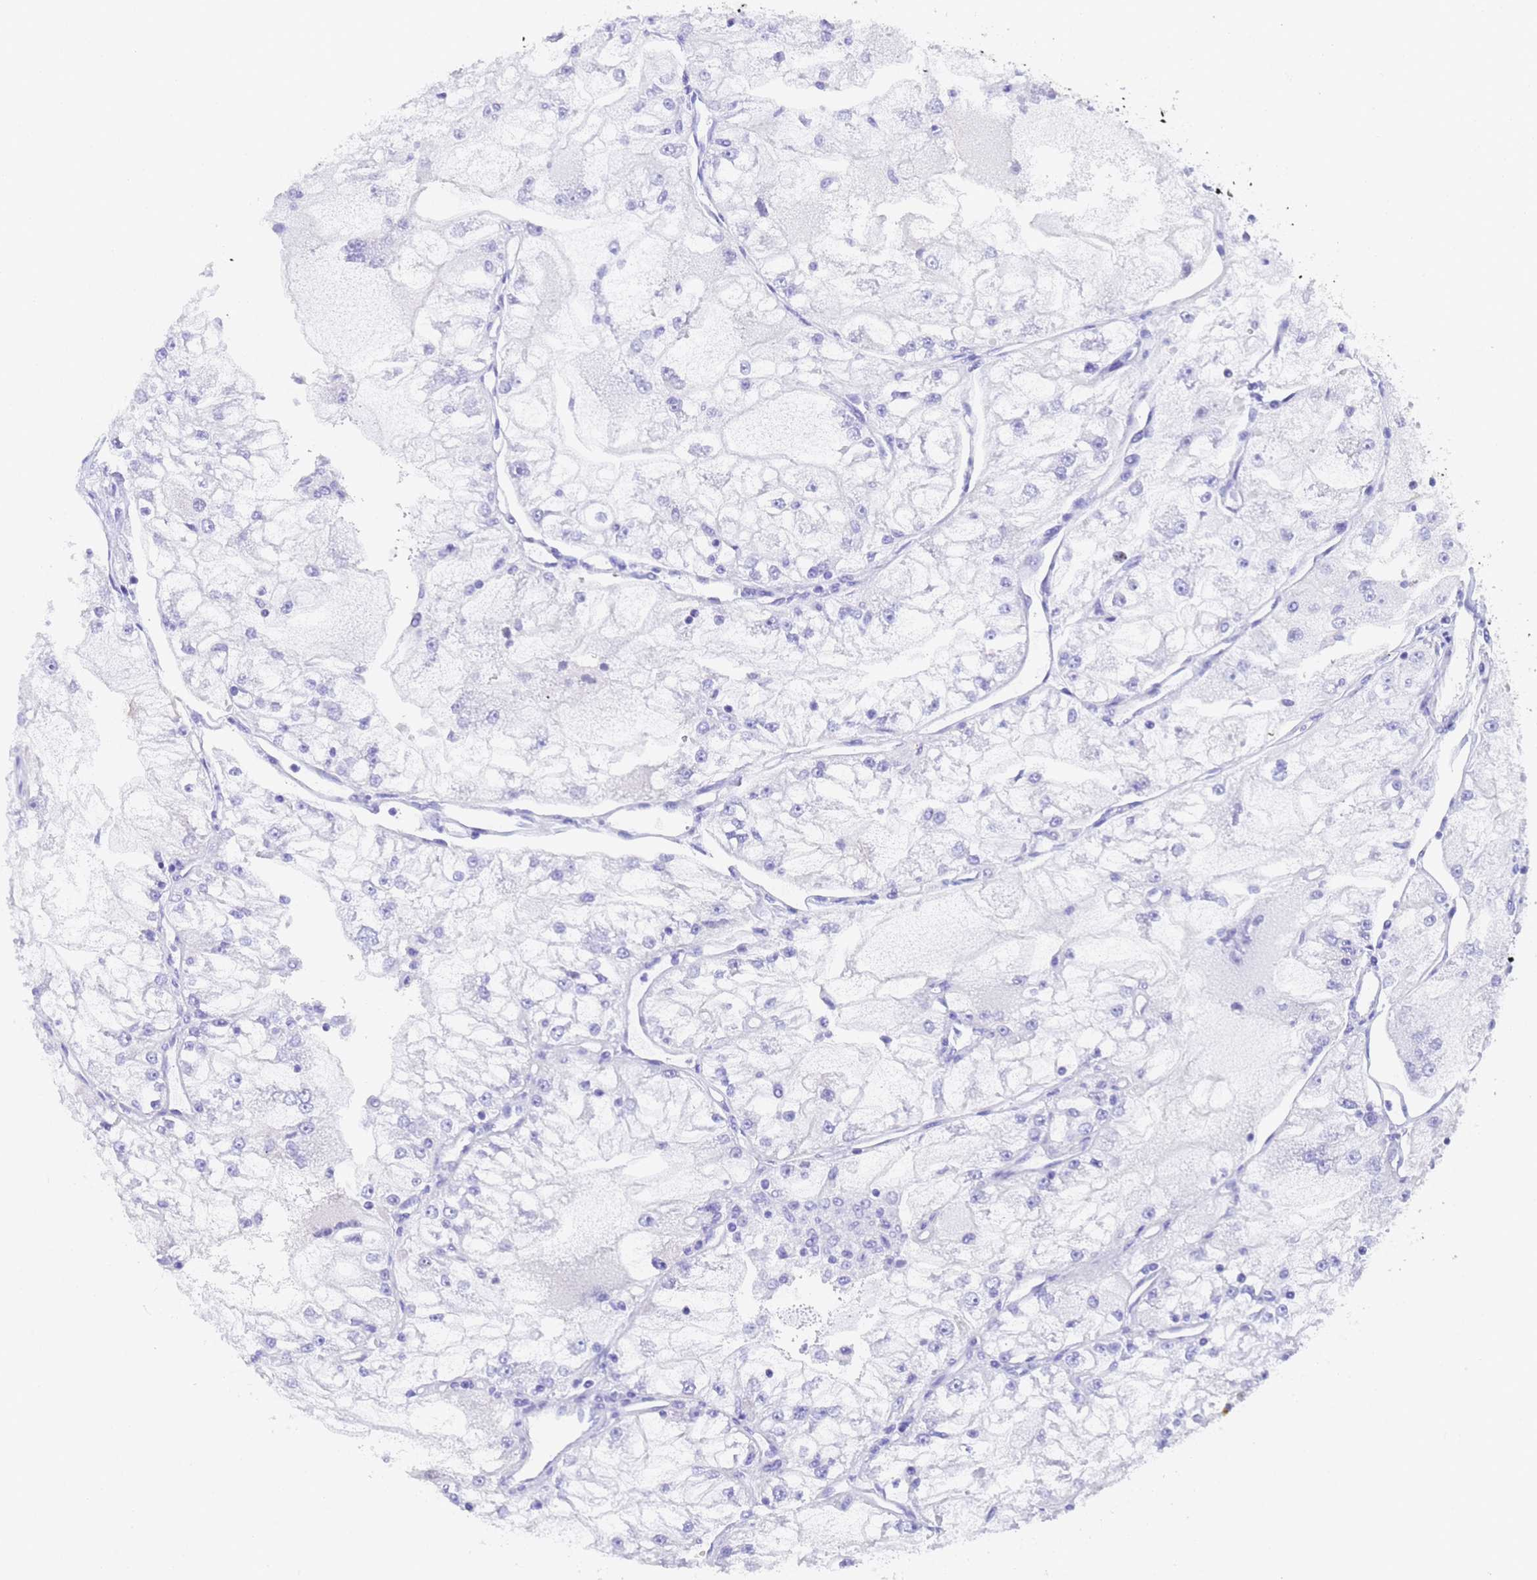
{"staining": {"intensity": "negative", "quantity": "none", "location": "none"}, "tissue": "renal cancer", "cell_type": "Tumor cells", "image_type": "cancer", "snomed": [{"axis": "morphology", "description": "Adenocarcinoma, NOS"}, {"axis": "topography", "description": "Kidney"}], "caption": "High power microscopy image of an immunohistochemistry (IHC) histopathology image of adenocarcinoma (renal), revealing no significant expression in tumor cells. Nuclei are stained in blue.", "gene": "STATH", "patient": {"sex": "female", "age": 72}}